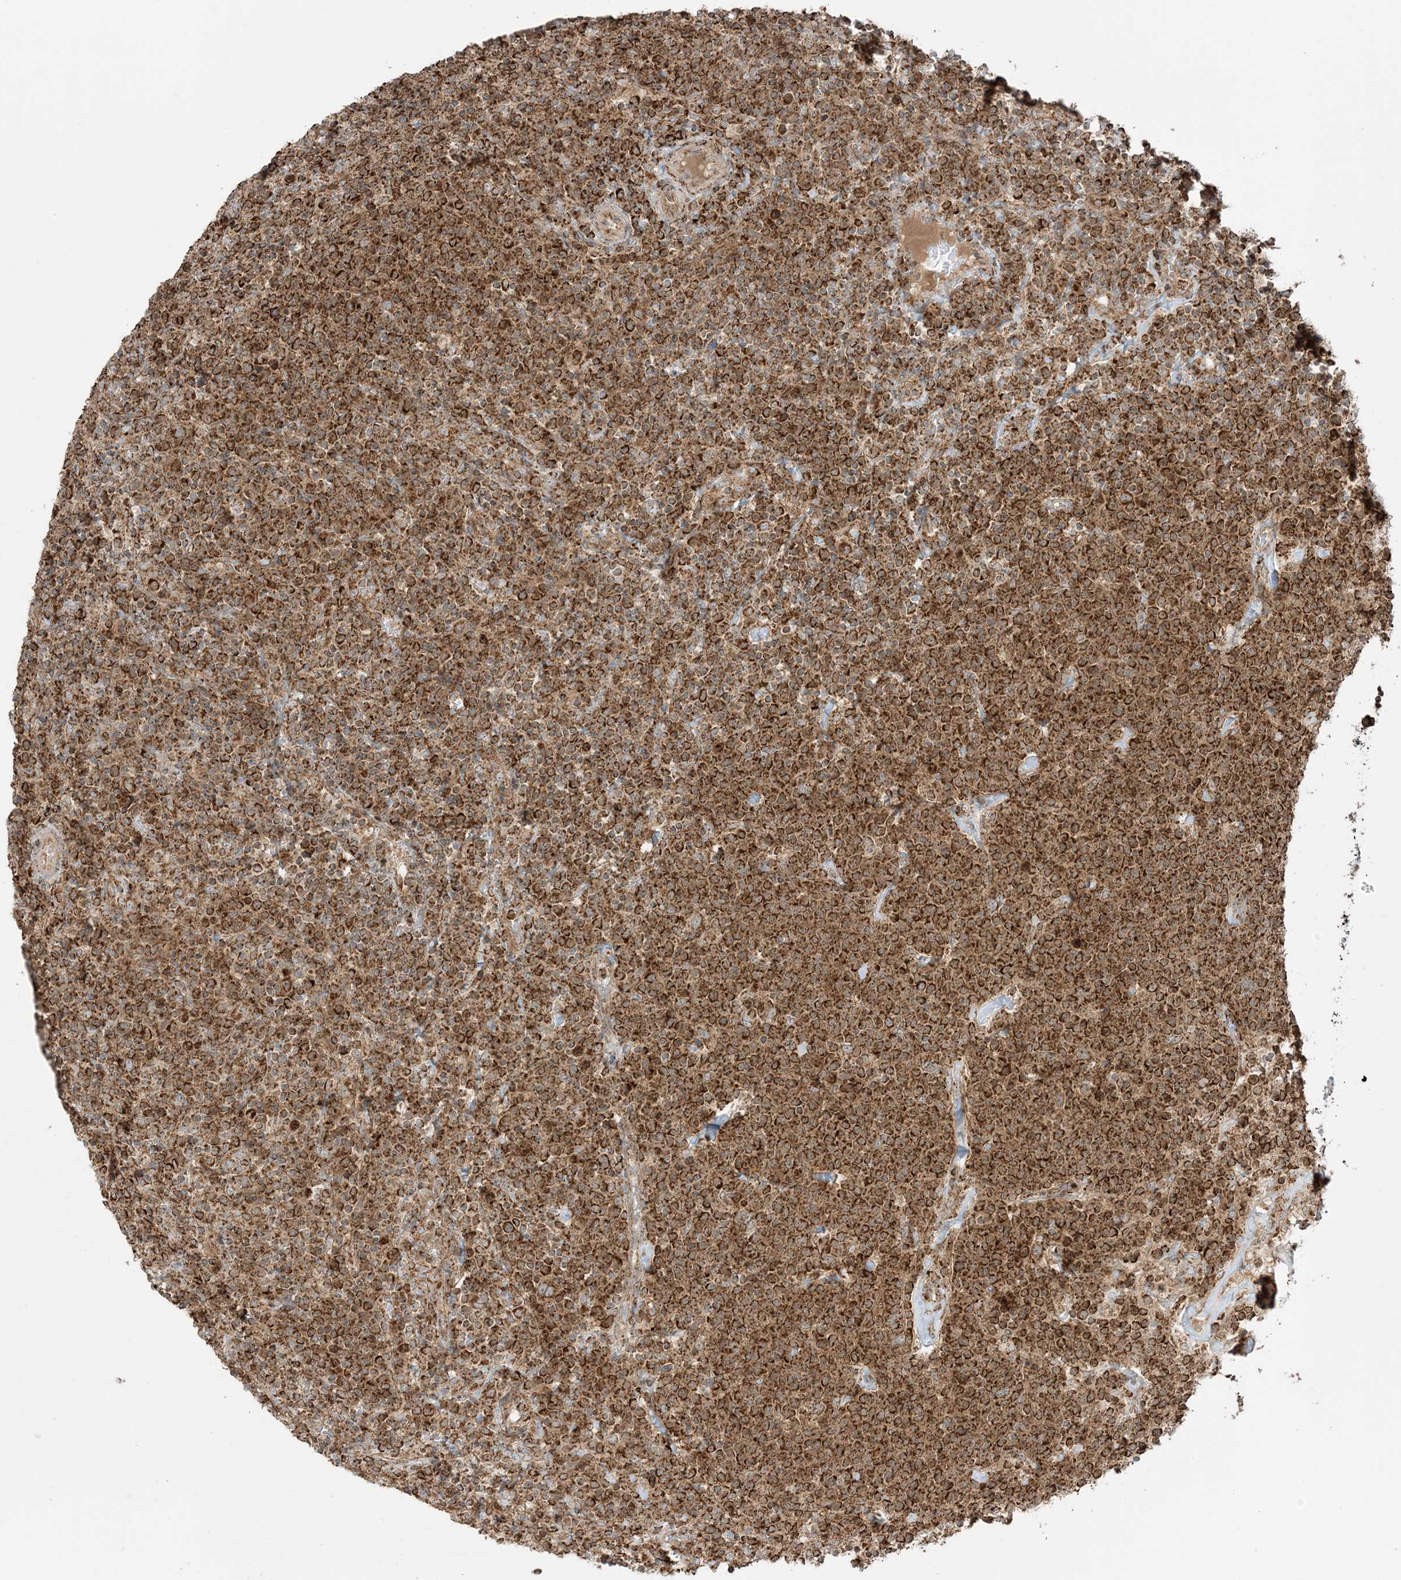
{"staining": {"intensity": "strong", "quantity": ">75%", "location": "cytoplasmic/membranous"}, "tissue": "lymphoma", "cell_type": "Tumor cells", "image_type": "cancer", "snomed": [{"axis": "morphology", "description": "Malignant lymphoma, non-Hodgkin's type, High grade"}, {"axis": "topography", "description": "Lymph node"}], "caption": "A brown stain highlights strong cytoplasmic/membranous staining of a protein in lymphoma tumor cells.", "gene": "N4BP3", "patient": {"sex": "male", "age": 61}}